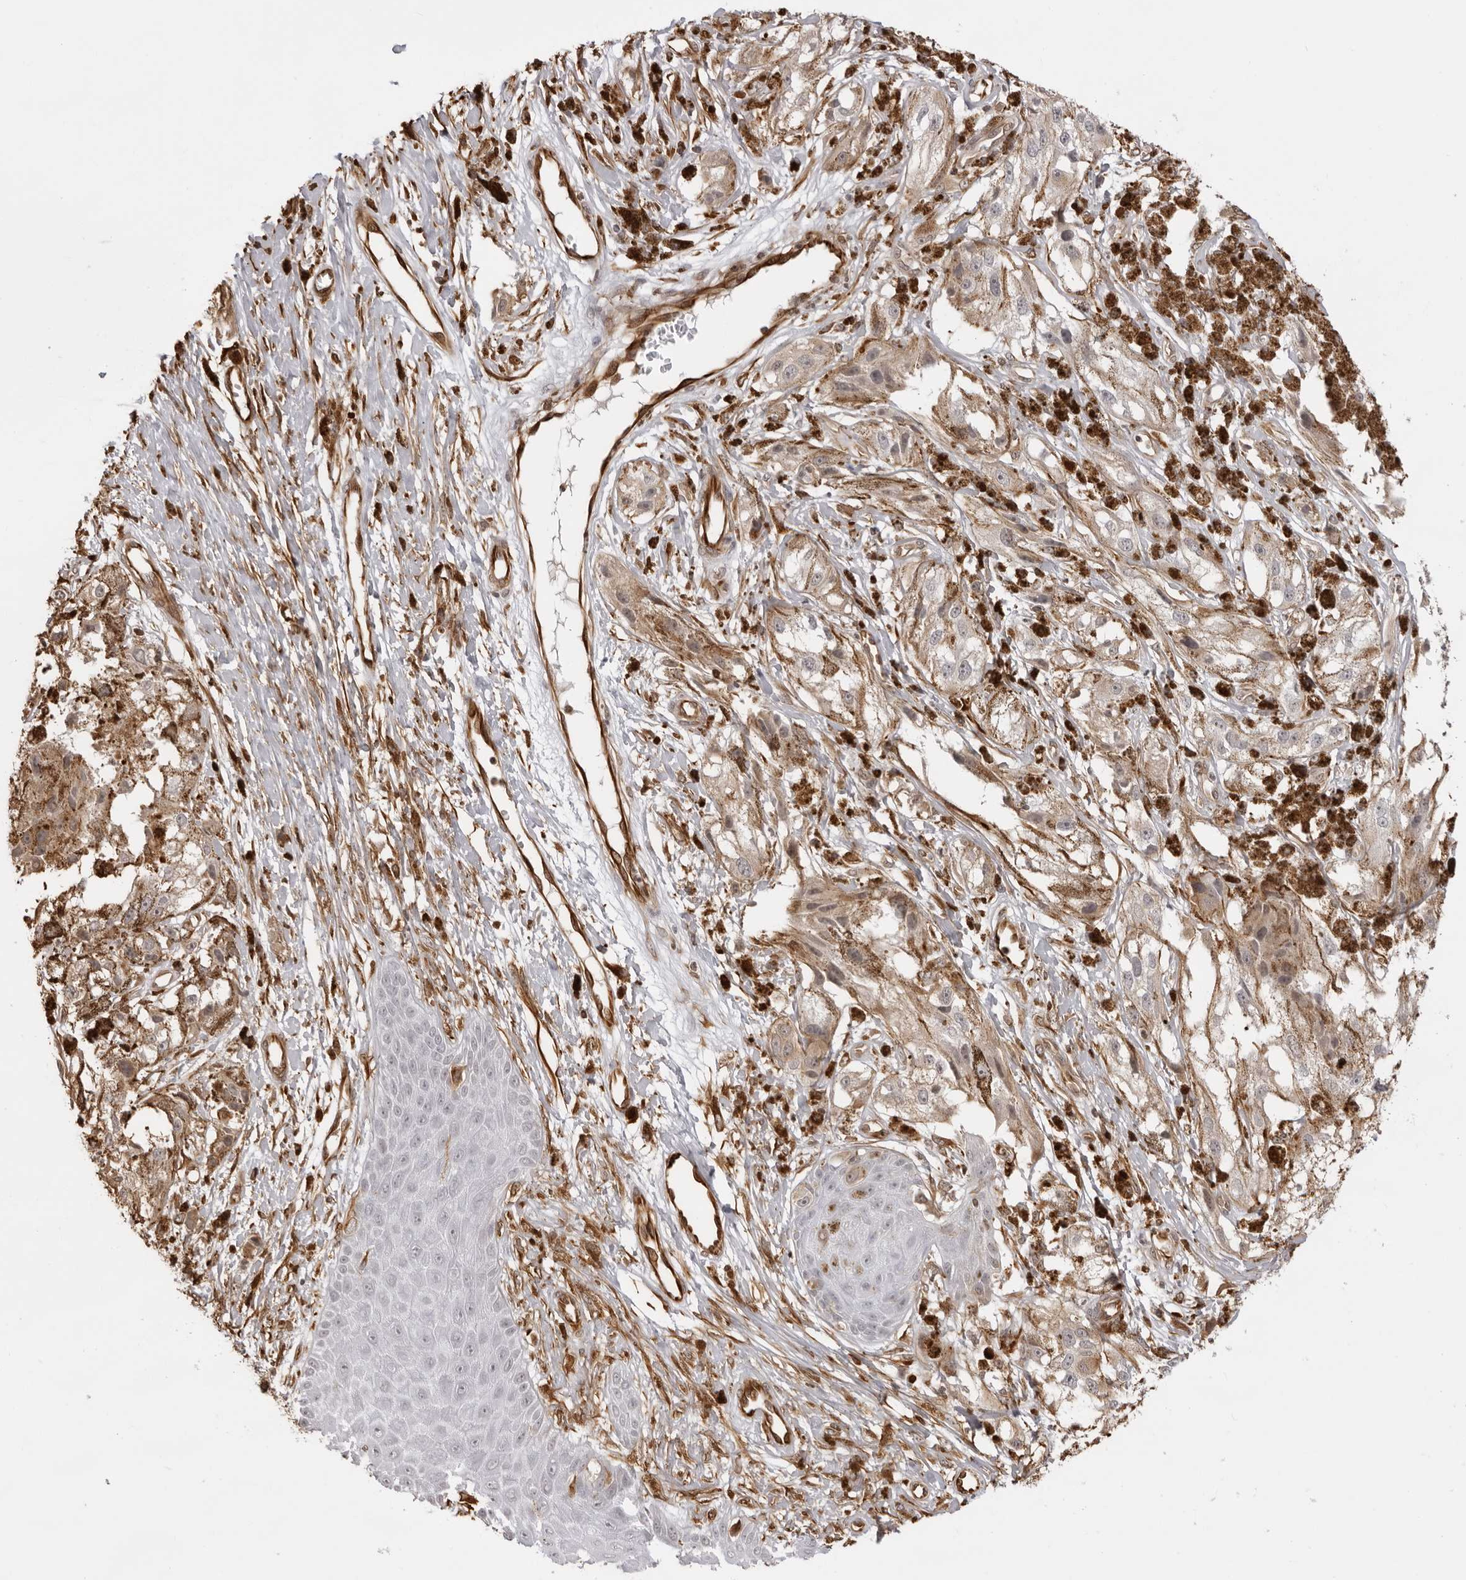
{"staining": {"intensity": "weak", "quantity": ">75%", "location": "cytoplasmic/membranous"}, "tissue": "melanoma", "cell_type": "Tumor cells", "image_type": "cancer", "snomed": [{"axis": "morphology", "description": "Malignant melanoma, NOS"}, {"axis": "topography", "description": "Skin"}], "caption": "High-power microscopy captured an IHC image of malignant melanoma, revealing weak cytoplasmic/membranous expression in approximately >75% of tumor cells. (Brightfield microscopy of DAB IHC at high magnification).", "gene": "DYNLT5", "patient": {"sex": "male", "age": 88}}